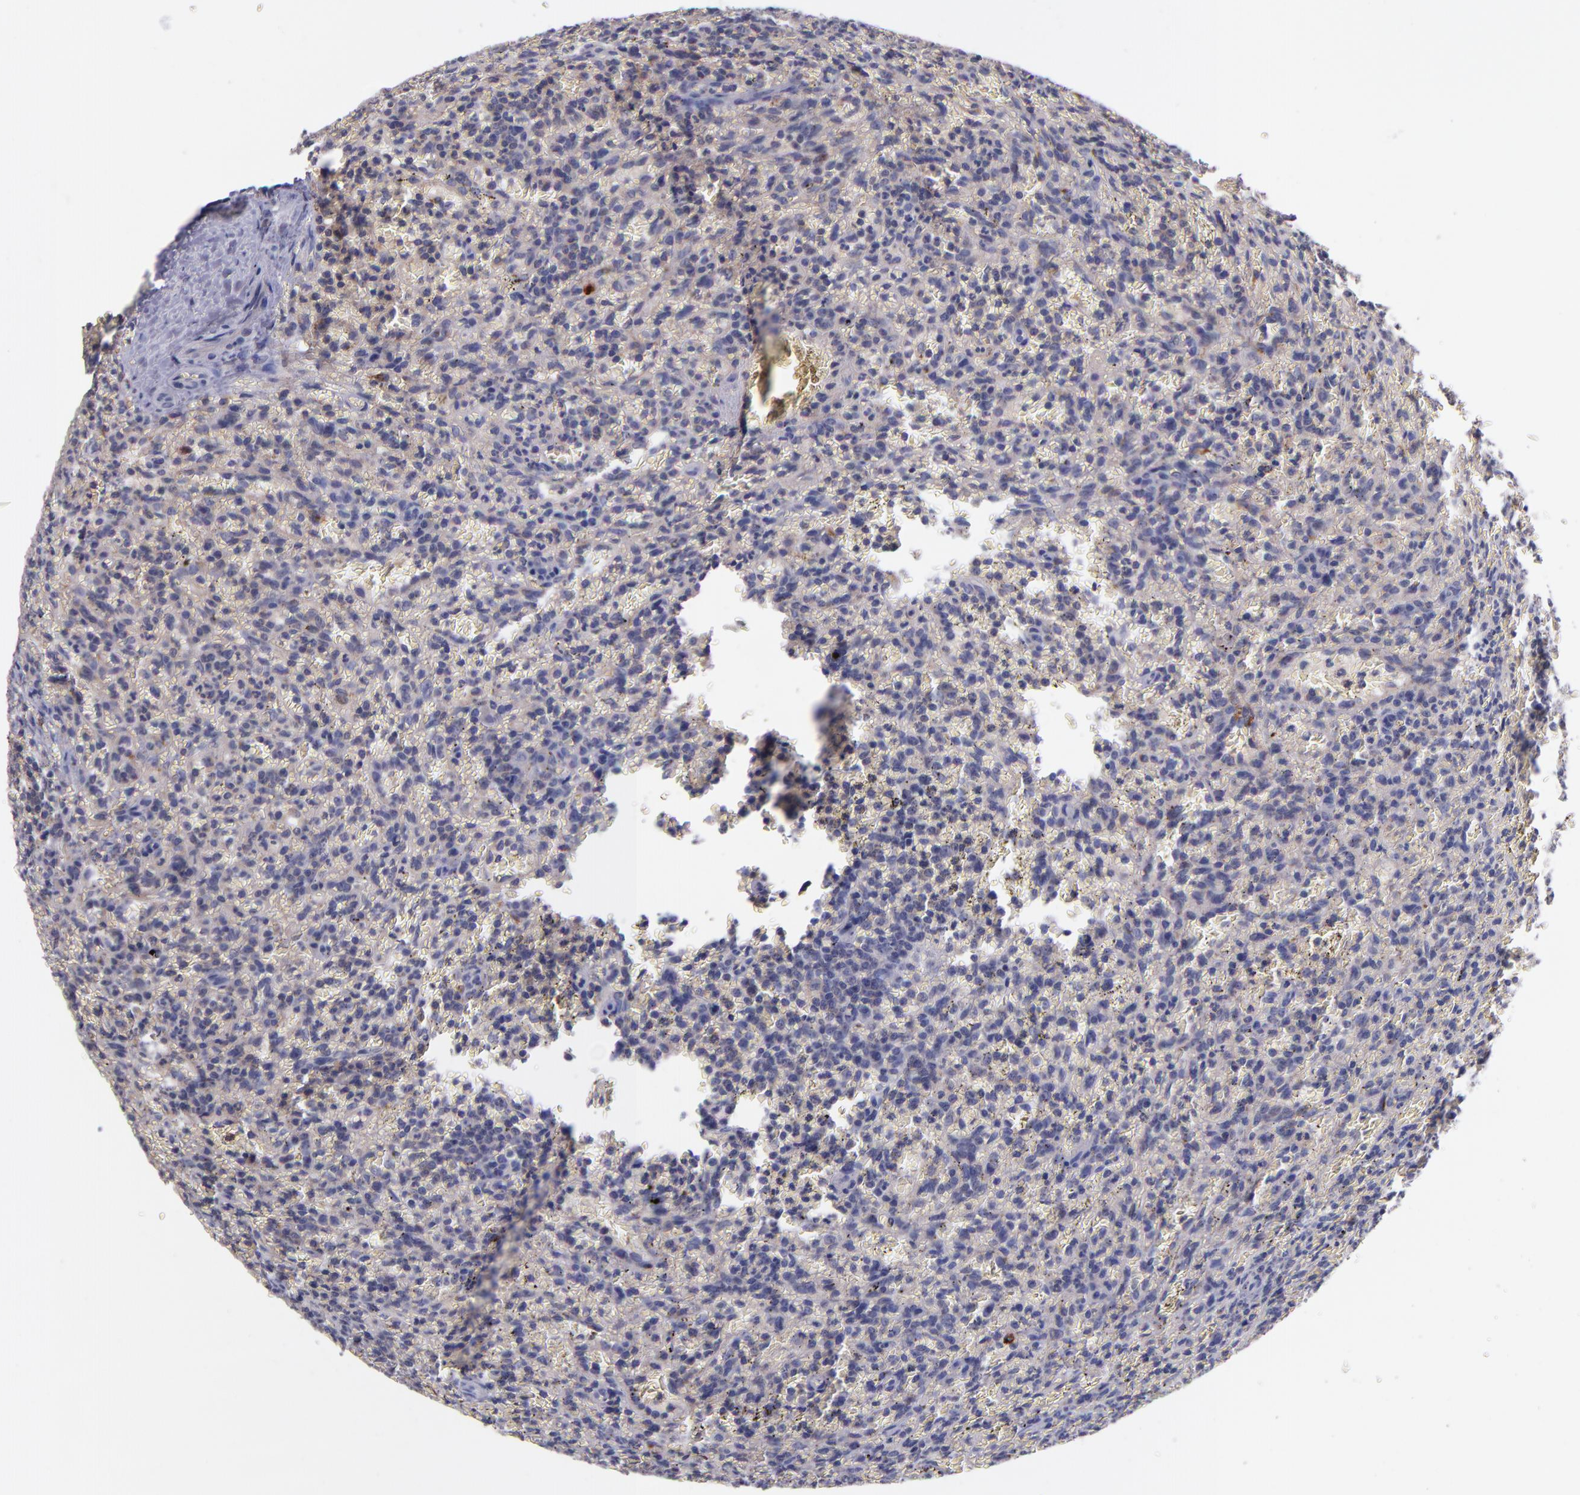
{"staining": {"intensity": "weak", "quantity": "25%-75%", "location": "cytoplasmic/membranous"}, "tissue": "lymphoma", "cell_type": "Tumor cells", "image_type": "cancer", "snomed": [{"axis": "morphology", "description": "Malignant lymphoma, non-Hodgkin's type, Low grade"}, {"axis": "topography", "description": "Spleen"}], "caption": "Immunohistochemical staining of lymphoma shows low levels of weak cytoplasmic/membranous positivity in about 25%-75% of tumor cells.", "gene": "RBP4", "patient": {"sex": "female", "age": 64}}